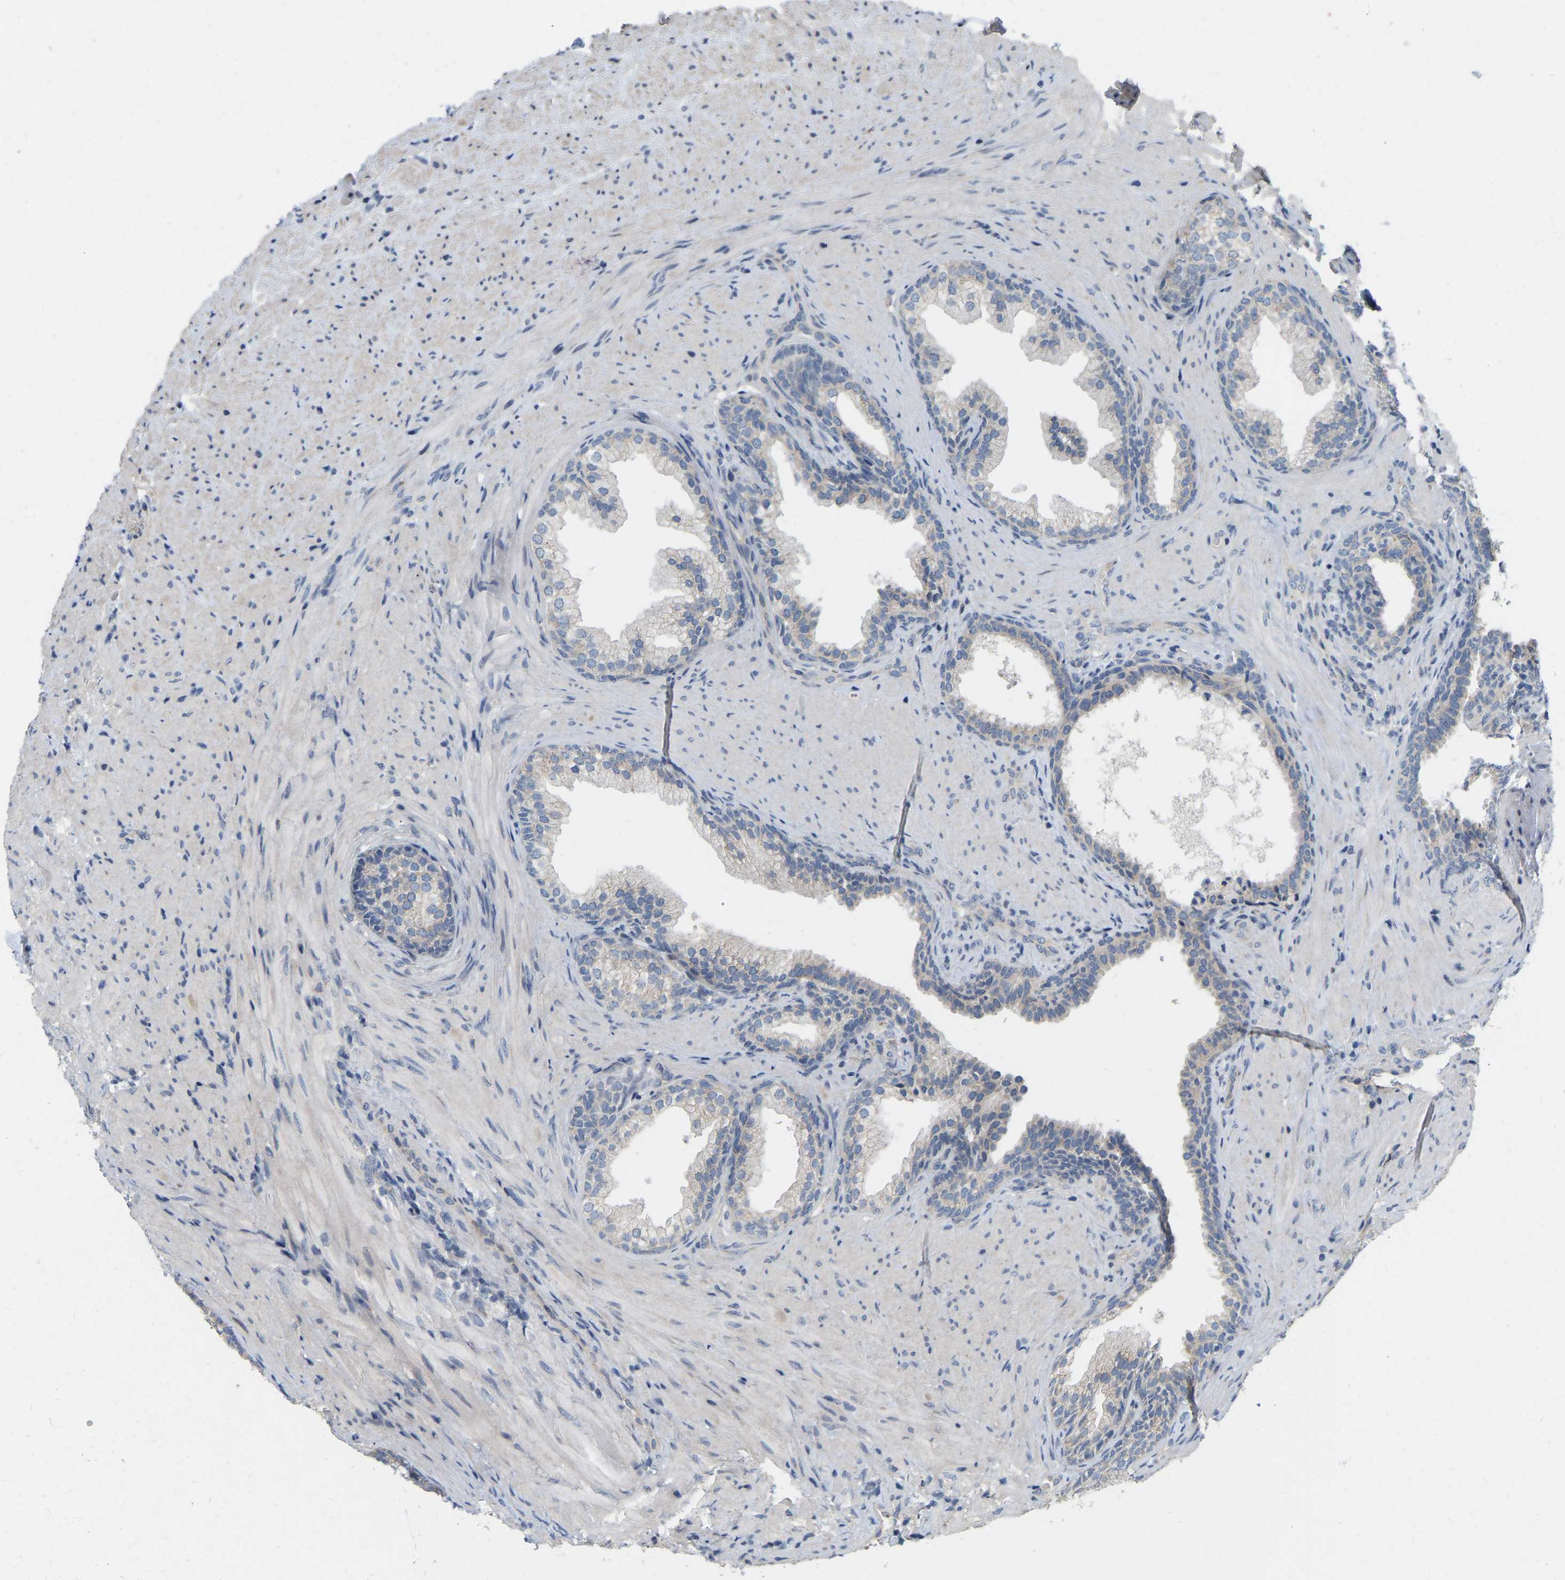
{"staining": {"intensity": "weak", "quantity": "25%-75%", "location": "cytoplasmic/membranous"}, "tissue": "prostate", "cell_type": "Glandular cells", "image_type": "normal", "snomed": [{"axis": "morphology", "description": "Normal tissue, NOS"}, {"axis": "topography", "description": "Prostate"}], "caption": "Prostate stained for a protein demonstrates weak cytoplasmic/membranous positivity in glandular cells. Nuclei are stained in blue.", "gene": "SSH1", "patient": {"sex": "male", "age": 76}}